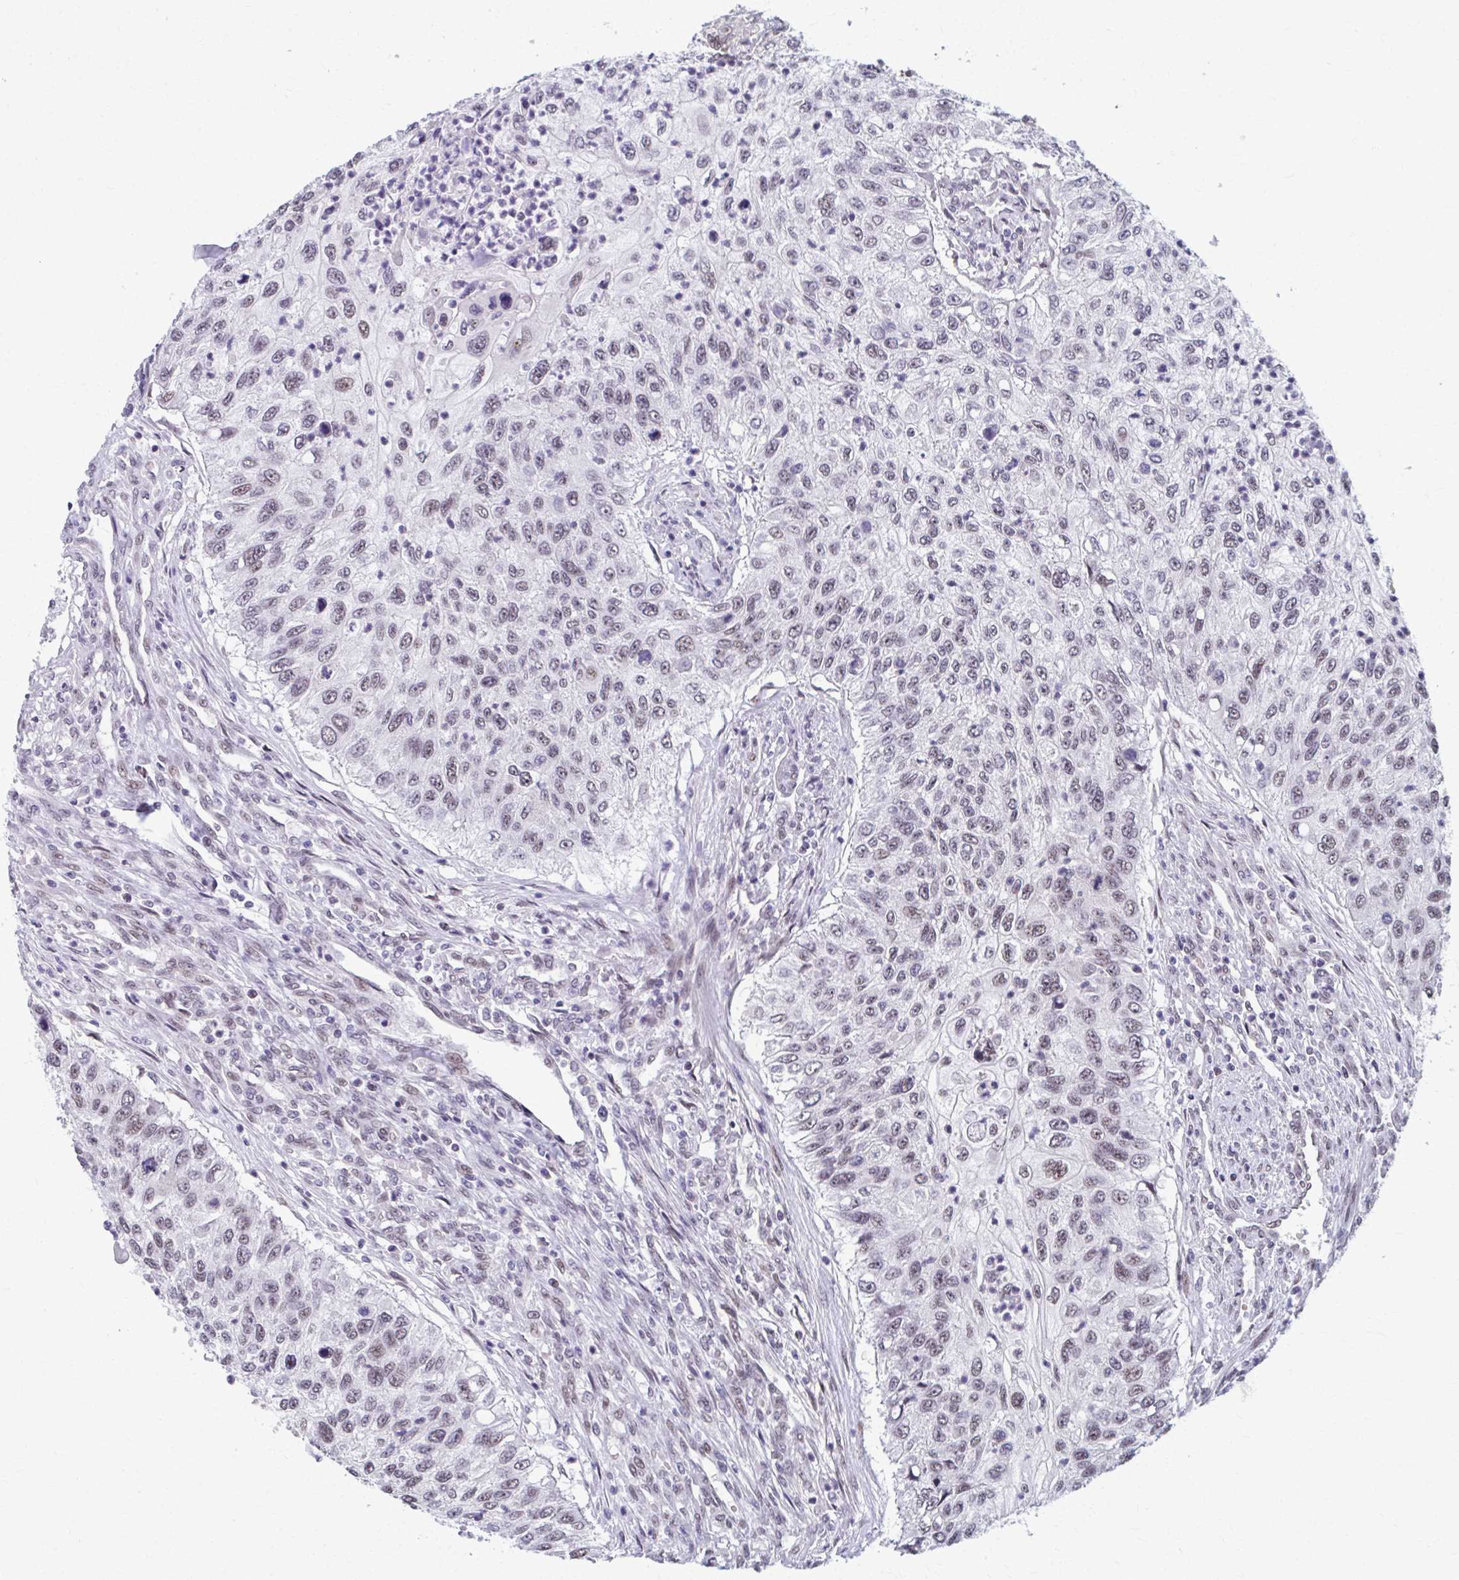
{"staining": {"intensity": "moderate", "quantity": "25%-75%", "location": "nuclear"}, "tissue": "urothelial cancer", "cell_type": "Tumor cells", "image_type": "cancer", "snomed": [{"axis": "morphology", "description": "Urothelial carcinoma, High grade"}, {"axis": "topography", "description": "Urinary bladder"}], "caption": "High-grade urothelial carcinoma stained with a protein marker shows moderate staining in tumor cells.", "gene": "SETBP1", "patient": {"sex": "female", "age": 60}}